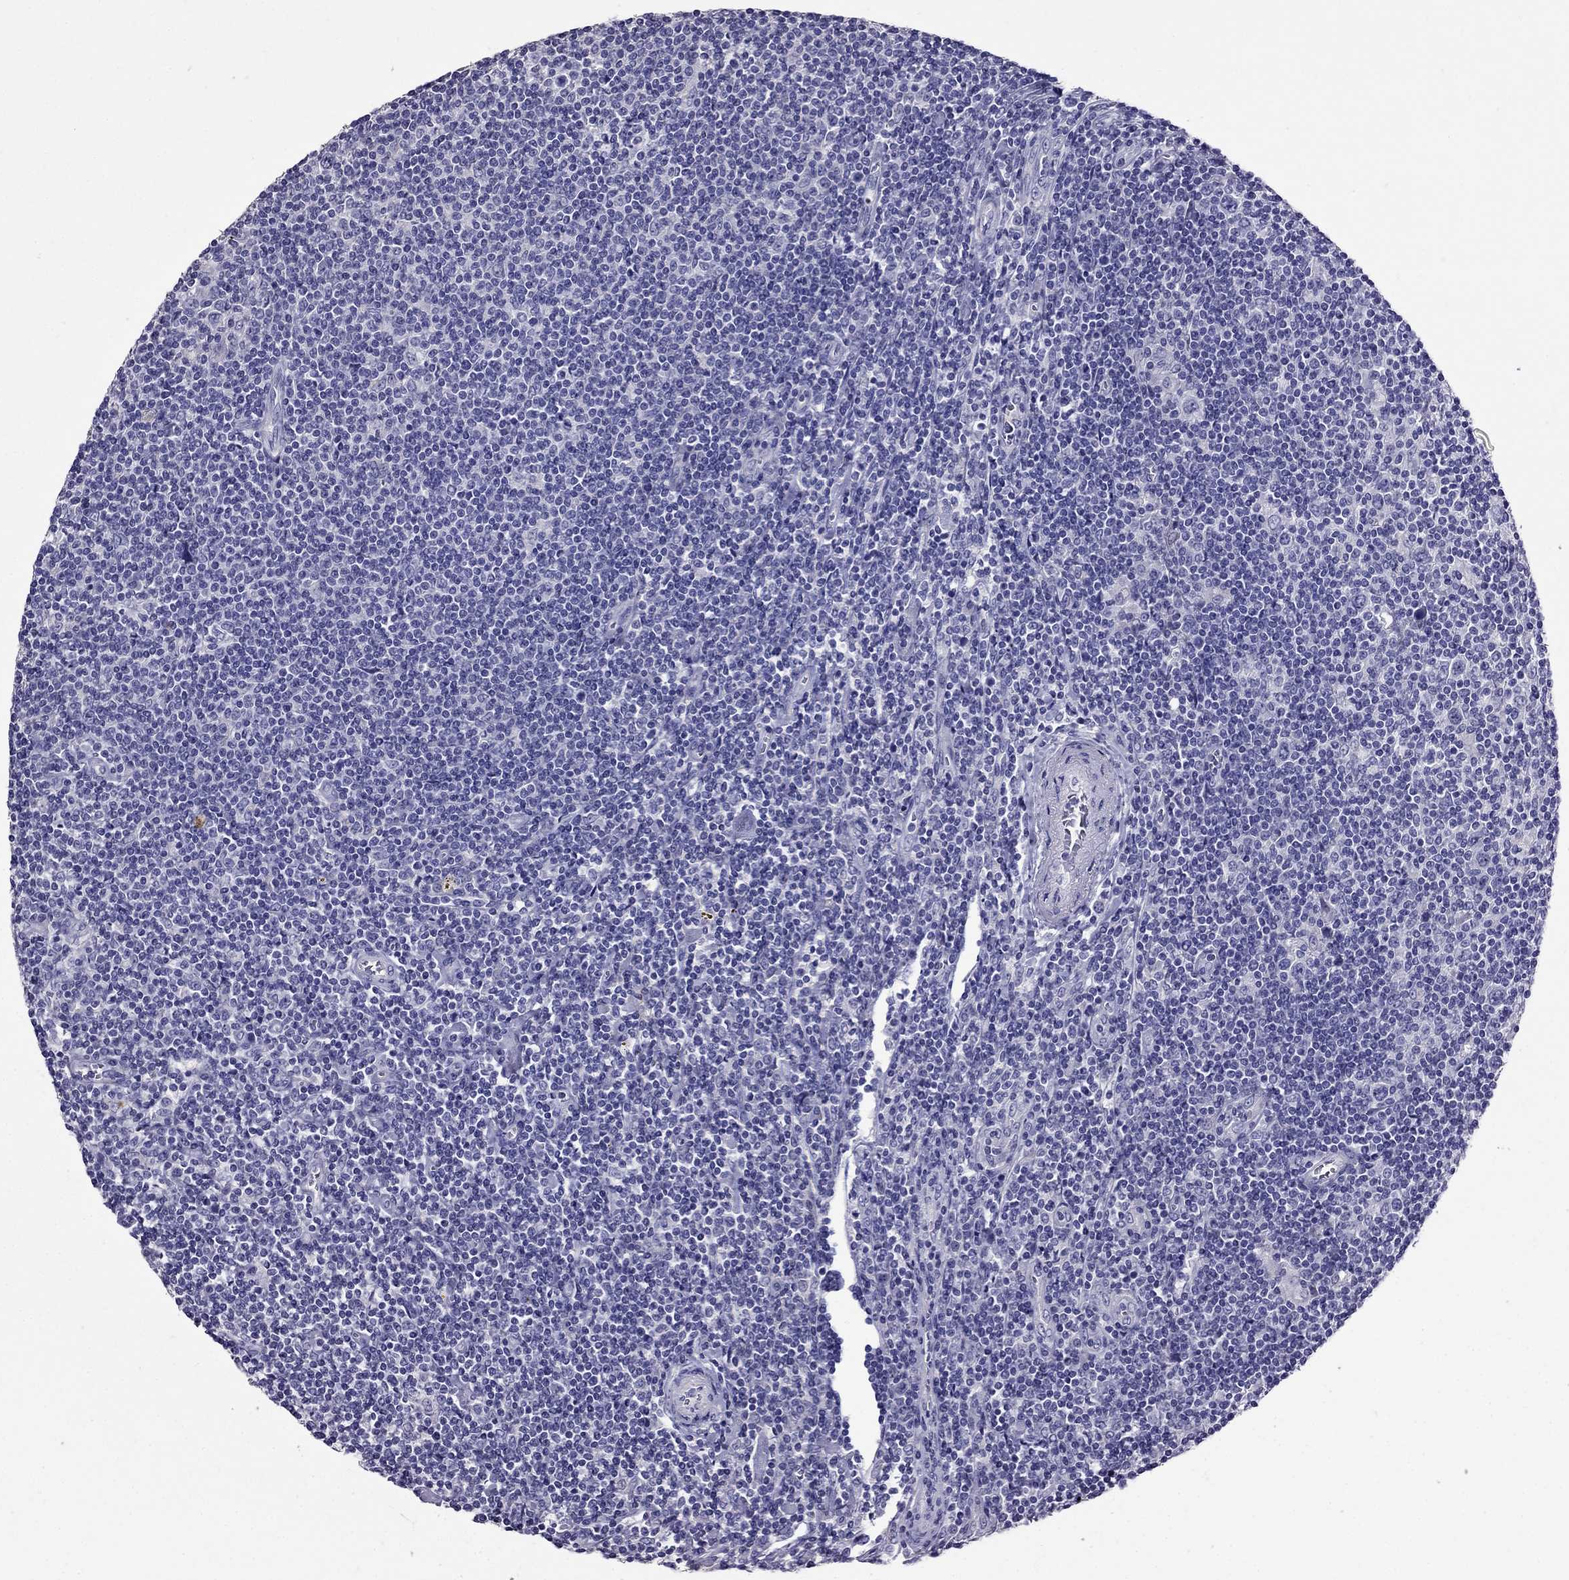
{"staining": {"intensity": "negative", "quantity": "none", "location": "none"}, "tissue": "lymphoma", "cell_type": "Tumor cells", "image_type": "cancer", "snomed": [{"axis": "morphology", "description": "Hodgkin's disease, NOS"}, {"axis": "topography", "description": "Lymph node"}], "caption": "Hodgkin's disease stained for a protein using IHC displays no expression tumor cells.", "gene": "OXCT2", "patient": {"sex": "male", "age": 40}}